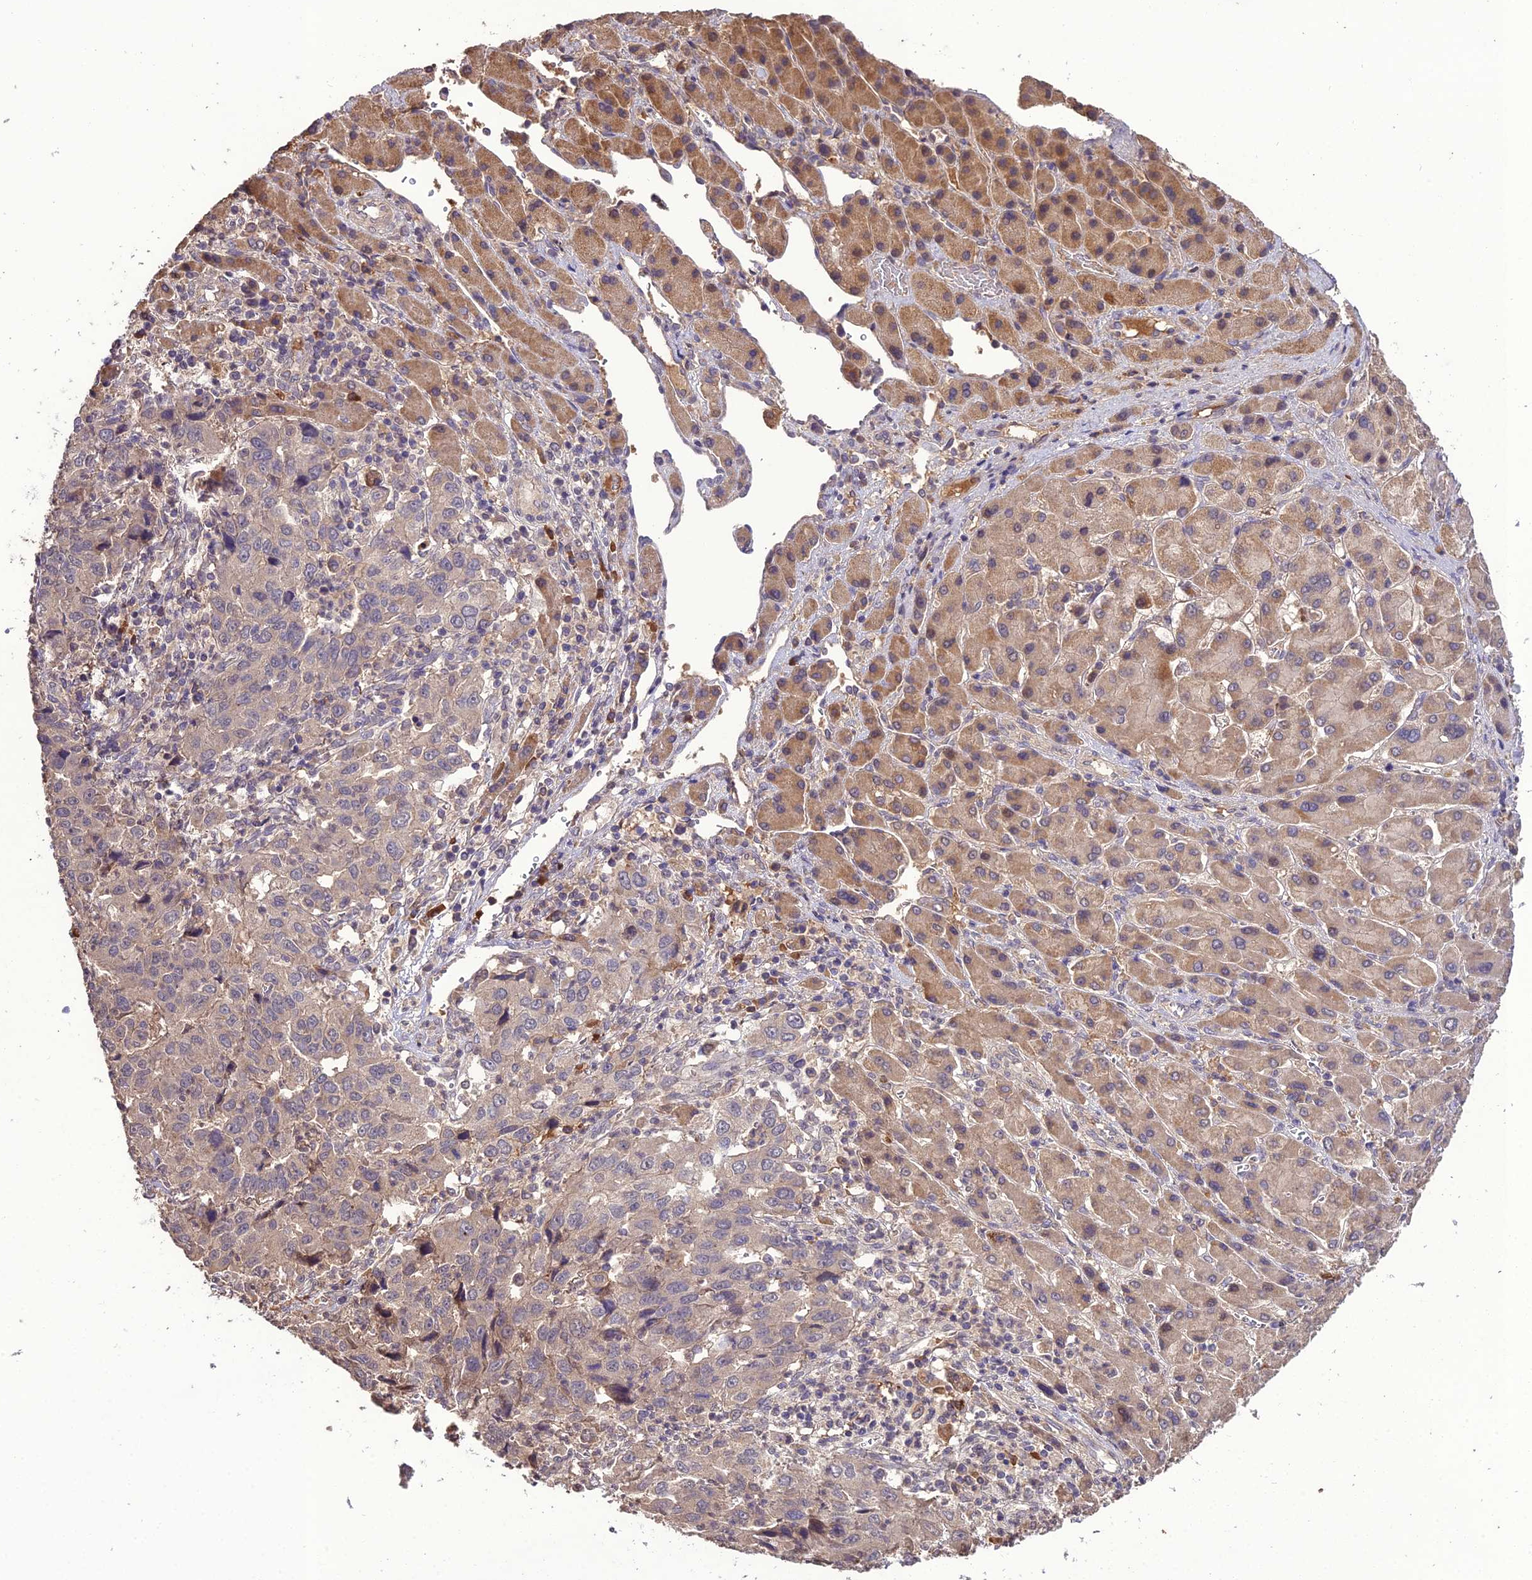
{"staining": {"intensity": "weak", "quantity": "<25%", "location": "cytoplasmic/membranous"}, "tissue": "liver cancer", "cell_type": "Tumor cells", "image_type": "cancer", "snomed": [{"axis": "morphology", "description": "Carcinoma, Hepatocellular, NOS"}, {"axis": "topography", "description": "Liver"}], "caption": "This is an immunohistochemistry image of liver cancer. There is no positivity in tumor cells.", "gene": "KCTD16", "patient": {"sex": "male", "age": 63}}